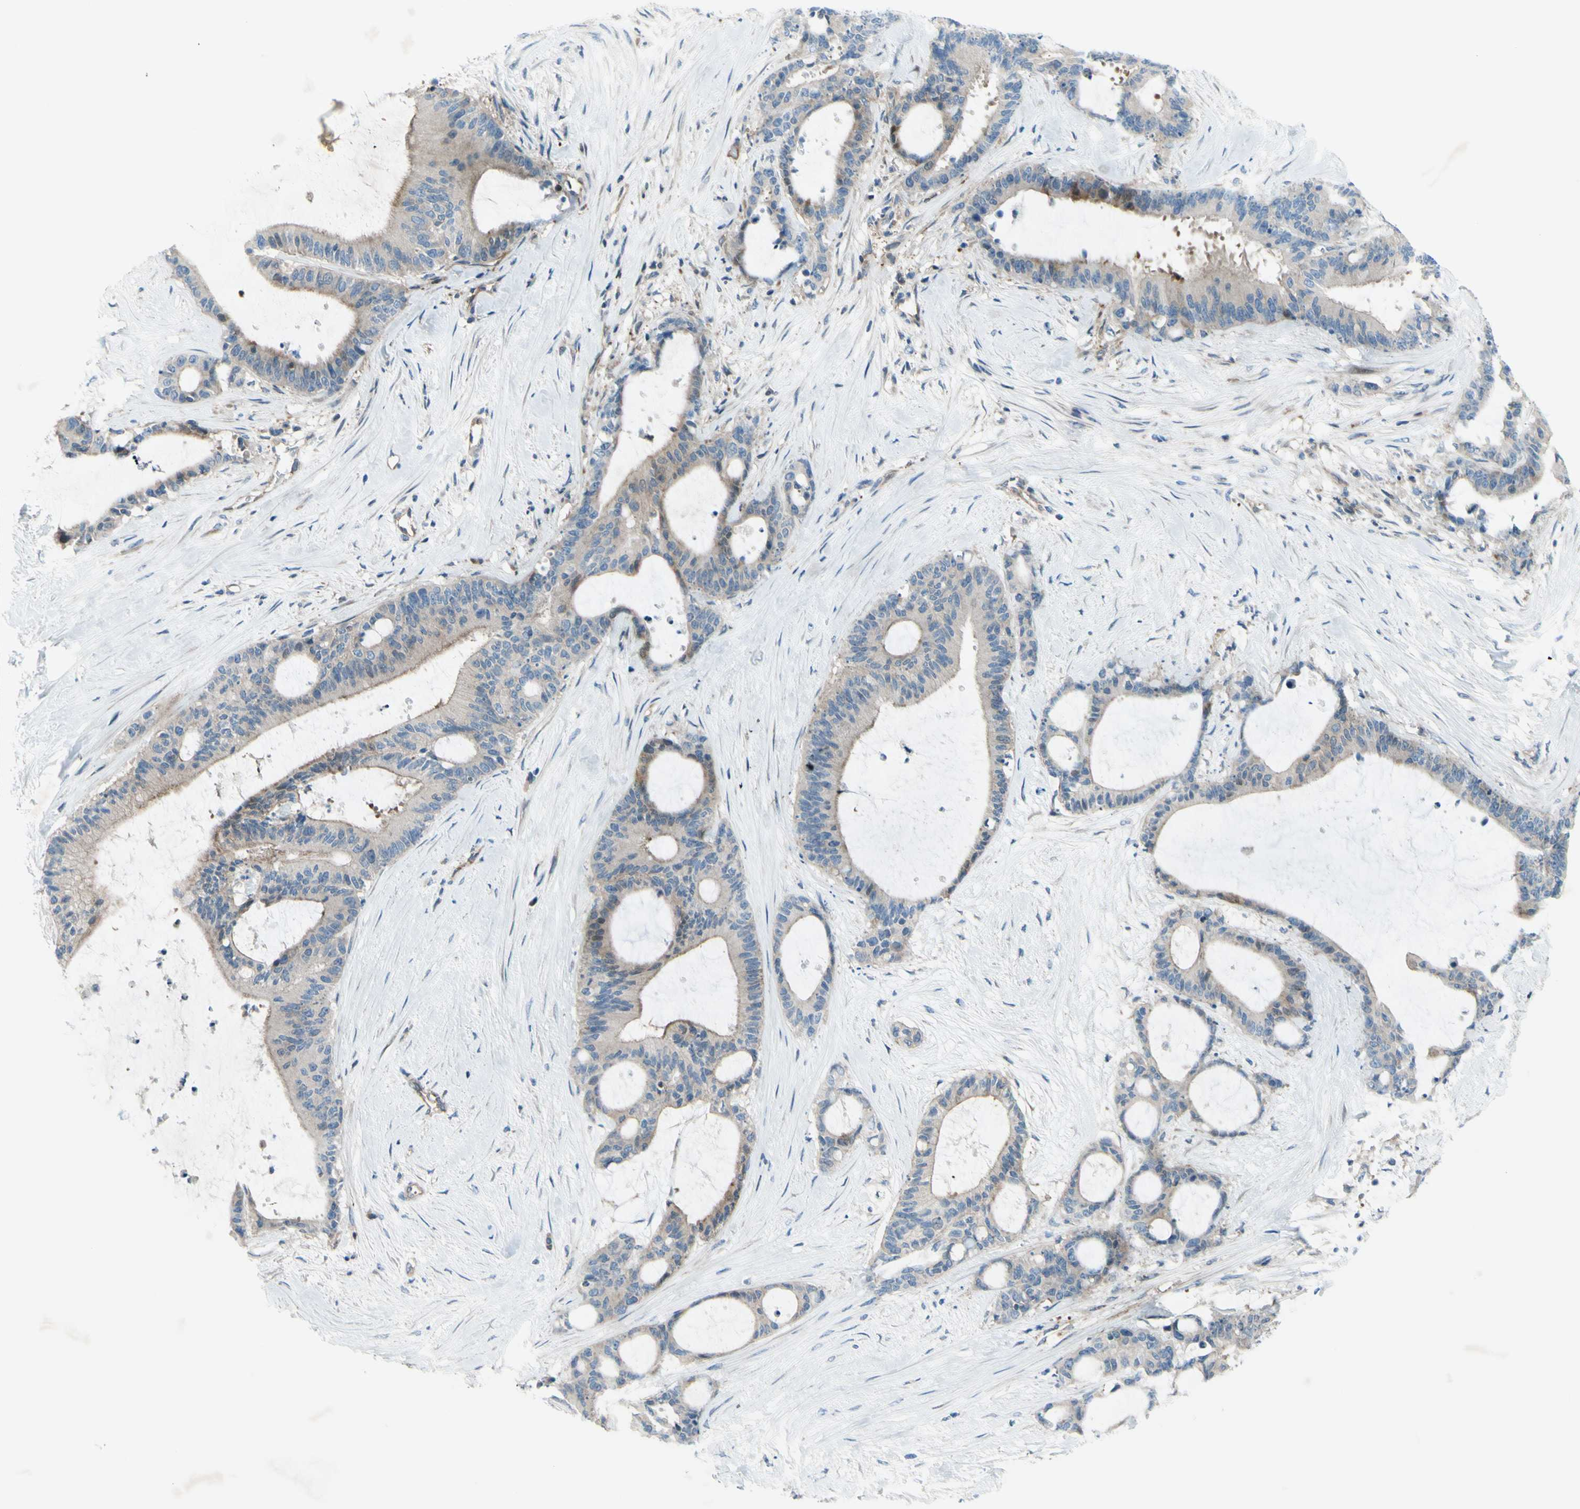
{"staining": {"intensity": "moderate", "quantity": "25%-75%", "location": "cytoplasmic/membranous"}, "tissue": "liver cancer", "cell_type": "Tumor cells", "image_type": "cancer", "snomed": [{"axis": "morphology", "description": "Cholangiocarcinoma"}, {"axis": "topography", "description": "Liver"}], "caption": "This photomicrograph shows immunohistochemistry staining of cholangiocarcinoma (liver), with medium moderate cytoplasmic/membranous expression in approximately 25%-75% of tumor cells.", "gene": "PAK2", "patient": {"sex": "female", "age": 73}}